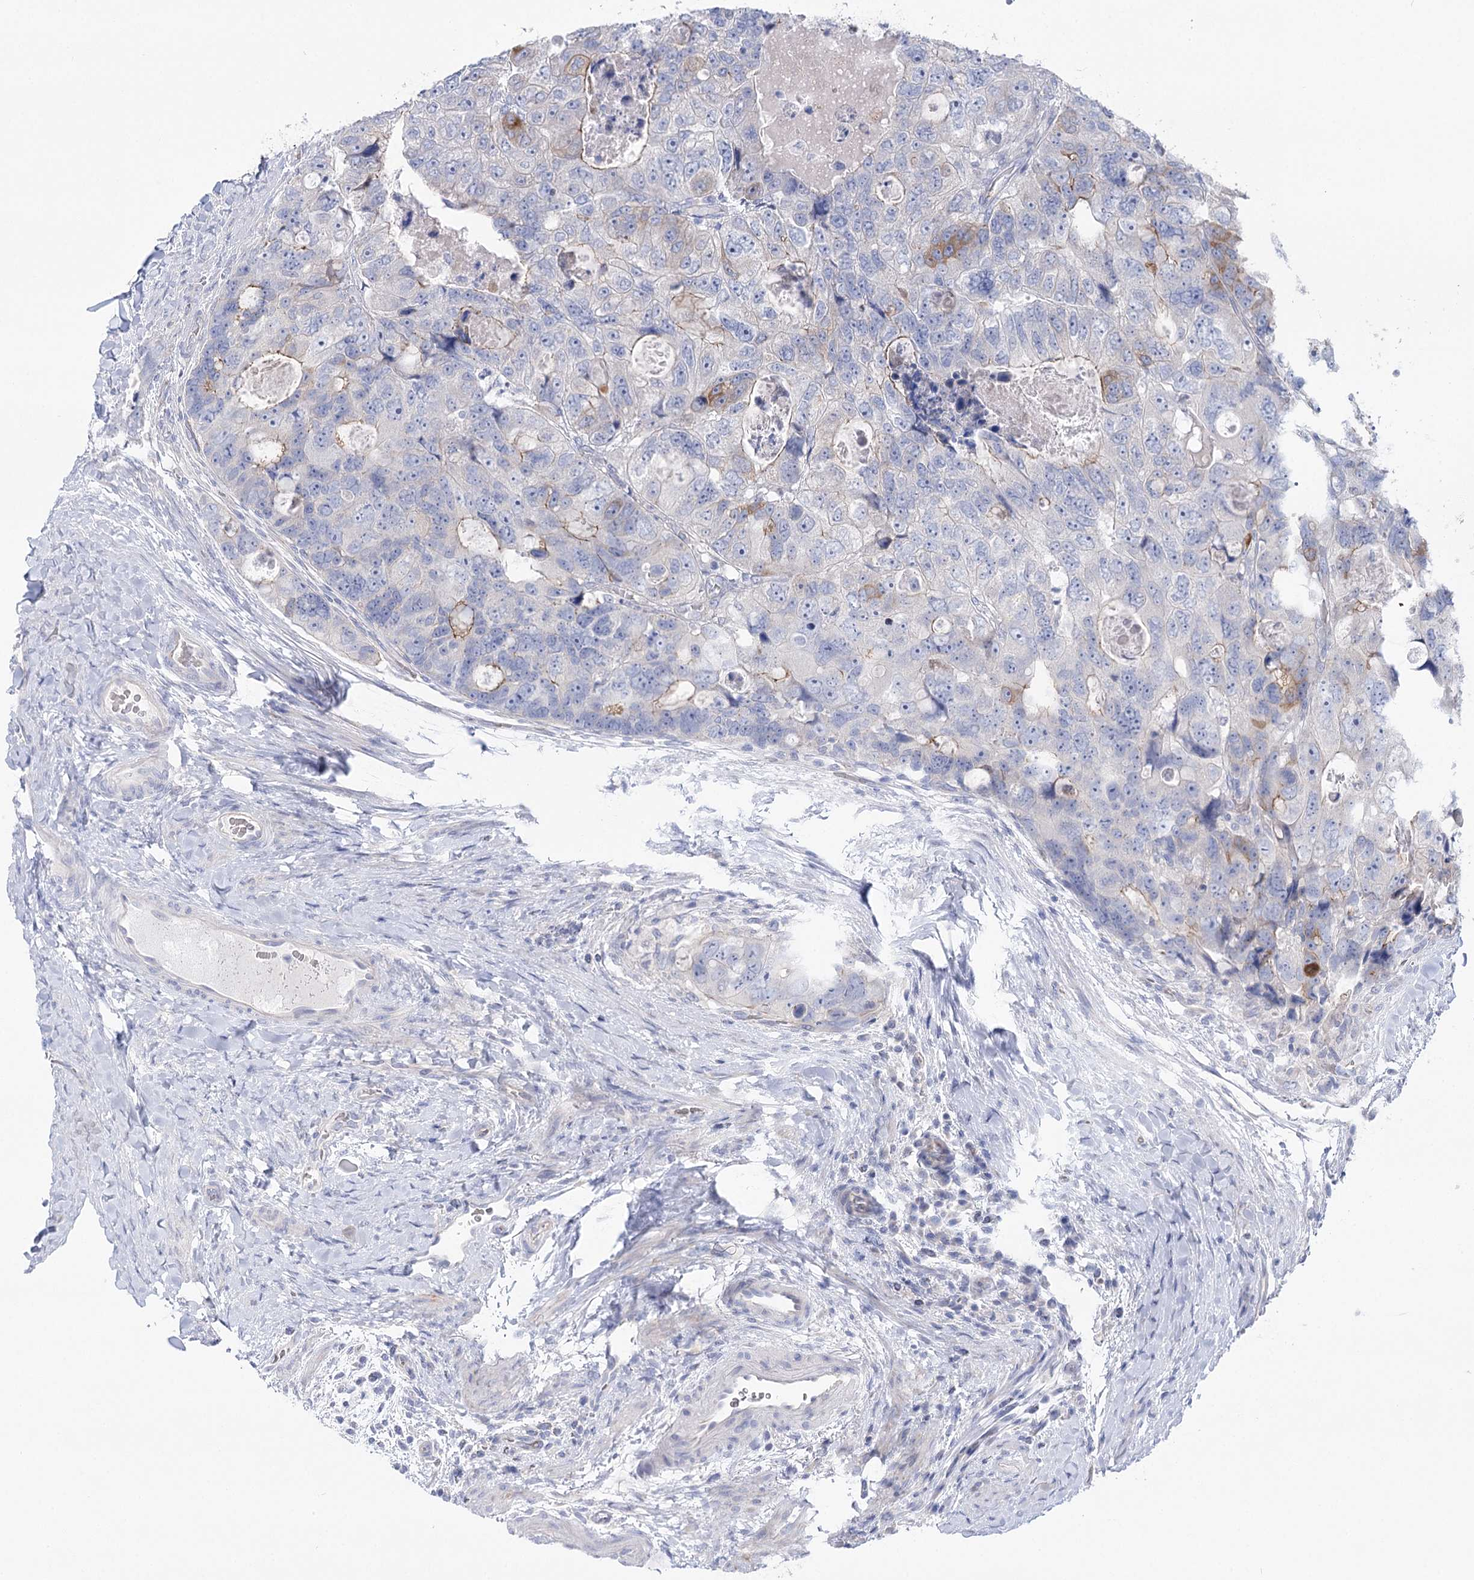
{"staining": {"intensity": "weak", "quantity": "<25%", "location": "cytoplasmic/membranous"}, "tissue": "colorectal cancer", "cell_type": "Tumor cells", "image_type": "cancer", "snomed": [{"axis": "morphology", "description": "Adenocarcinoma, NOS"}, {"axis": "topography", "description": "Rectum"}], "caption": "Tumor cells are negative for protein expression in human colorectal adenocarcinoma. (DAB immunohistochemistry (IHC) with hematoxylin counter stain).", "gene": "NRAP", "patient": {"sex": "male", "age": 59}}